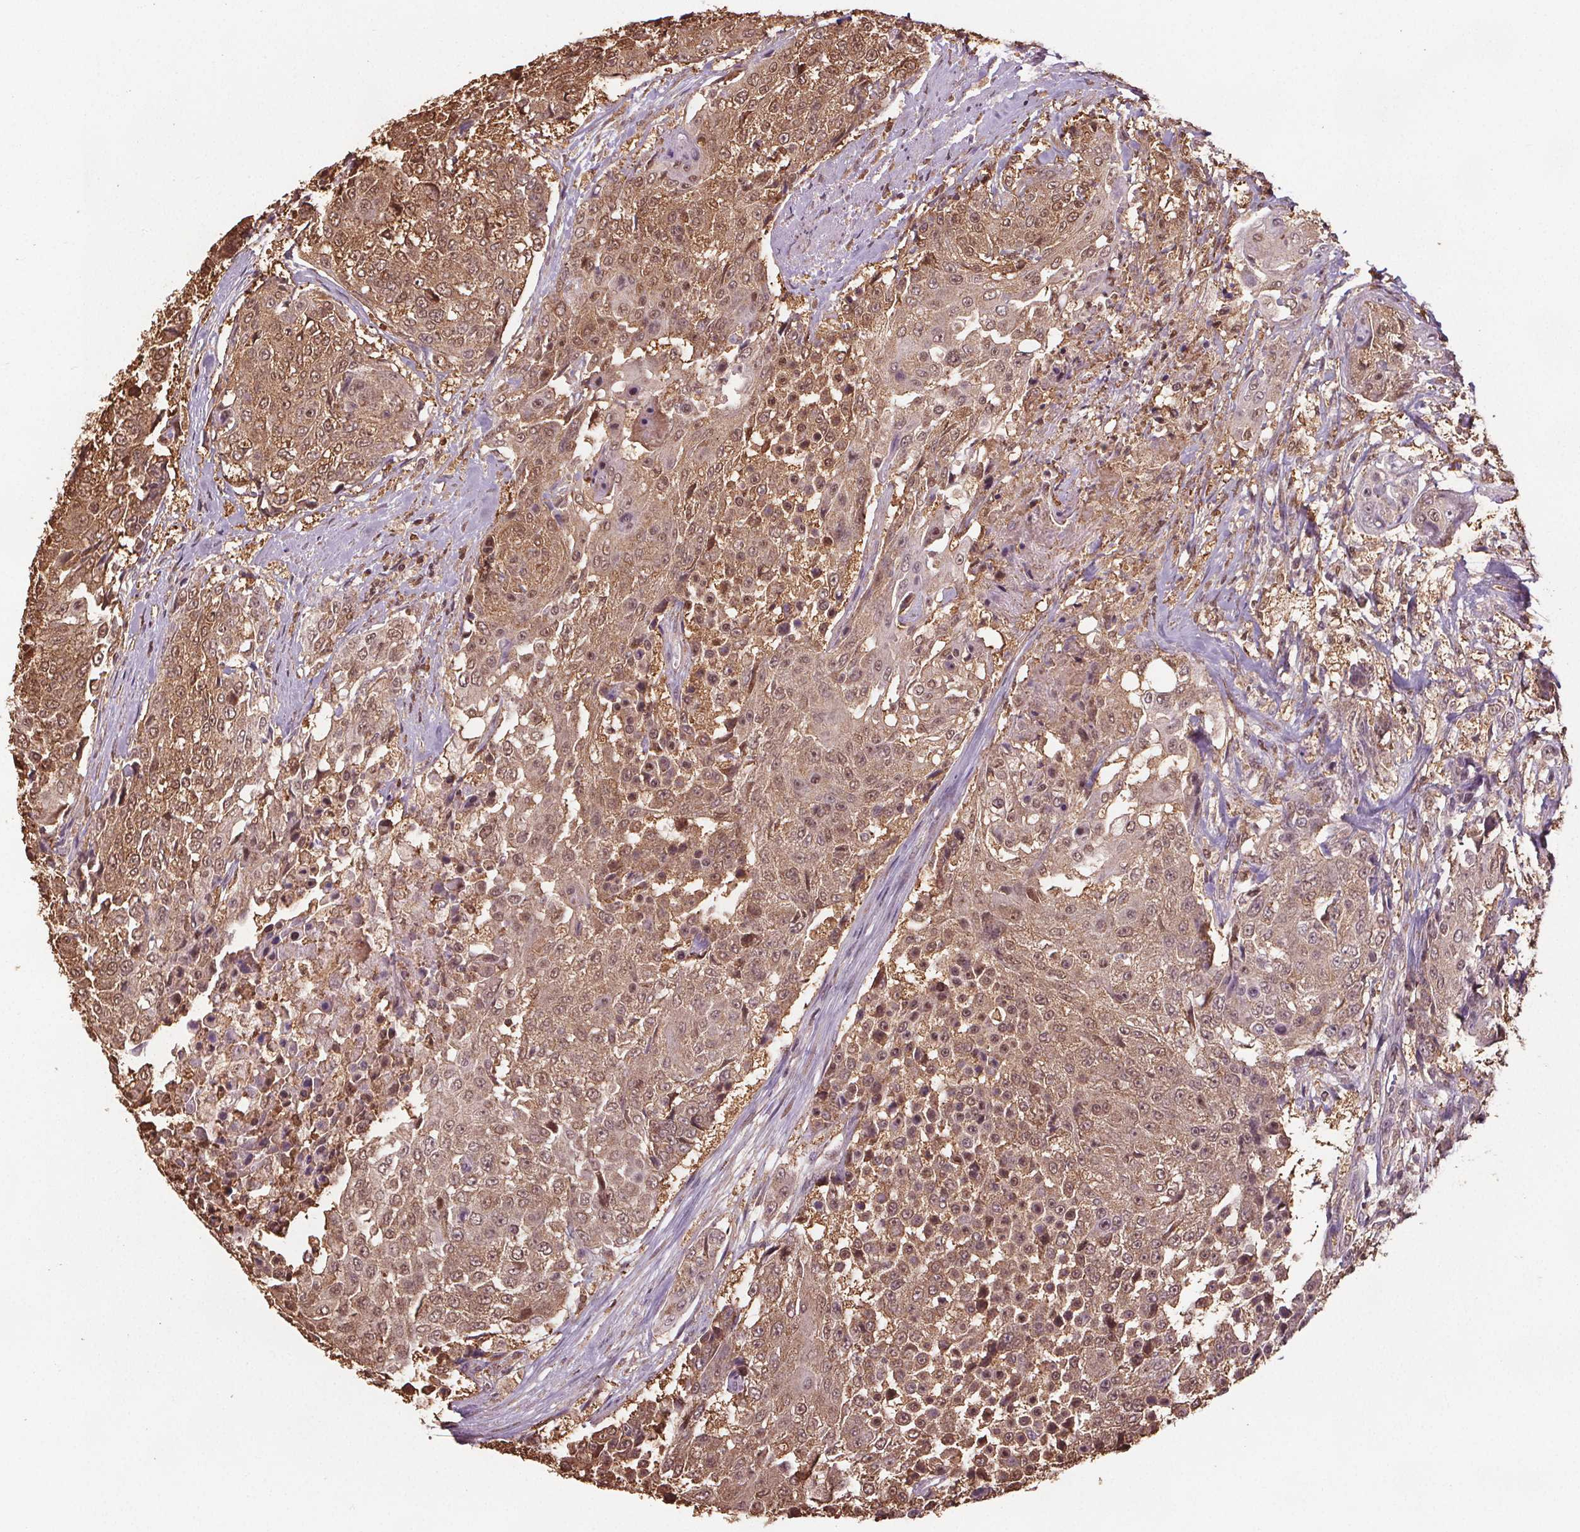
{"staining": {"intensity": "moderate", "quantity": ">75%", "location": "cytoplasmic/membranous,nuclear"}, "tissue": "urothelial cancer", "cell_type": "Tumor cells", "image_type": "cancer", "snomed": [{"axis": "morphology", "description": "Urothelial carcinoma, High grade"}, {"axis": "topography", "description": "Urinary bladder"}], "caption": "The image demonstrates immunohistochemical staining of urothelial cancer. There is moderate cytoplasmic/membranous and nuclear staining is identified in about >75% of tumor cells. The staining was performed using DAB to visualize the protein expression in brown, while the nuclei were stained in blue with hematoxylin (Magnification: 20x).", "gene": "ENO1", "patient": {"sex": "female", "age": 63}}